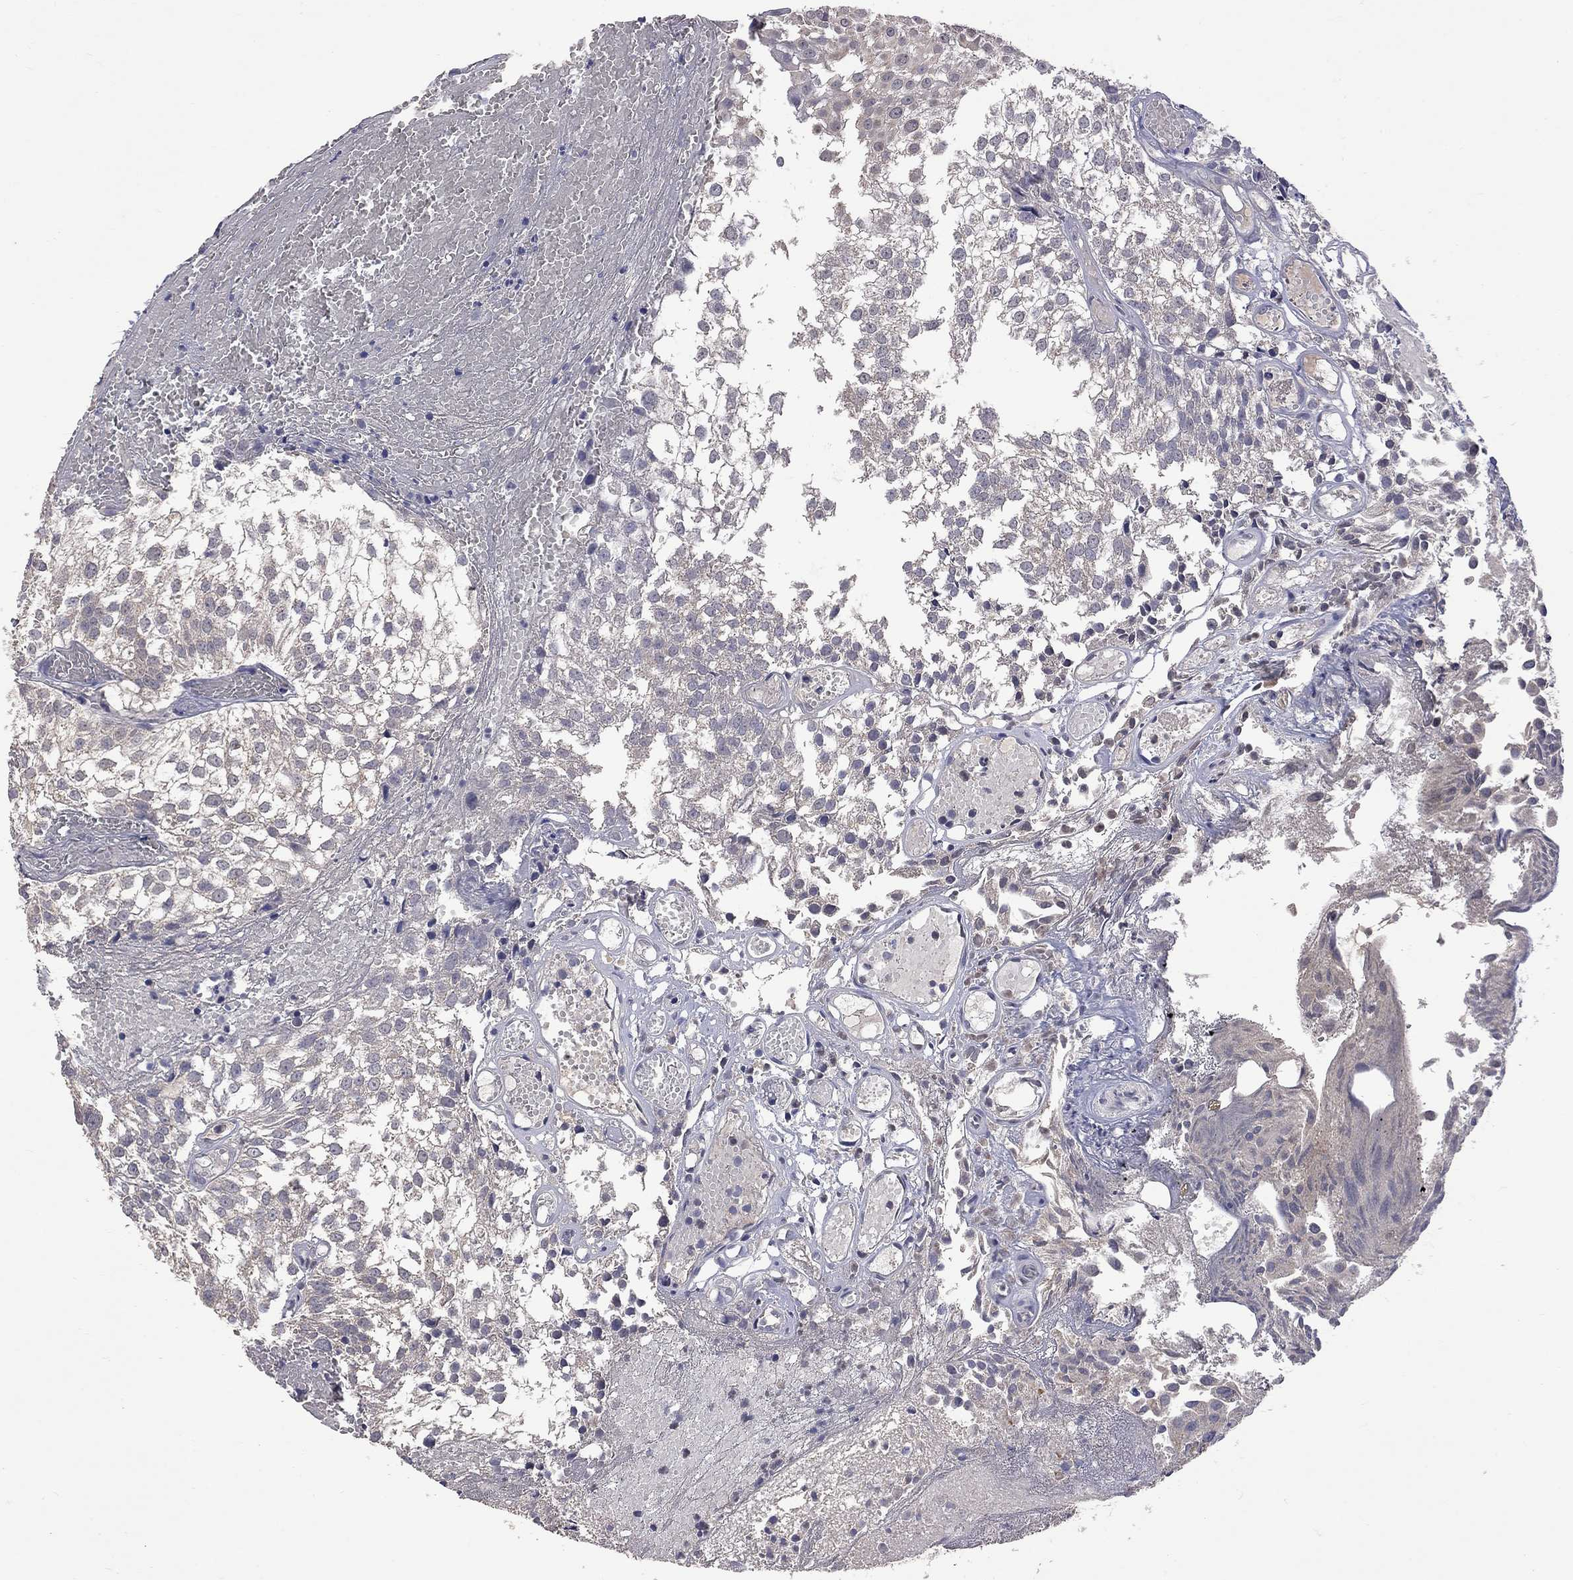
{"staining": {"intensity": "weak", "quantity": ">75%", "location": "cytoplasmic/membranous"}, "tissue": "urothelial cancer", "cell_type": "Tumor cells", "image_type": "cancer", "snomed": [{"axis": "morphology", "description": "Urothelial carcinoma, Low grade"}, {"axis": "topography", "description": "Urinary bladder"}], "caption": "Urothelial carcinoma (low-grade) stained with a protein marker displays weak staining in tumor cells.", "gene": "HTR6", "patient": {"sex": "male", "age": 79}}